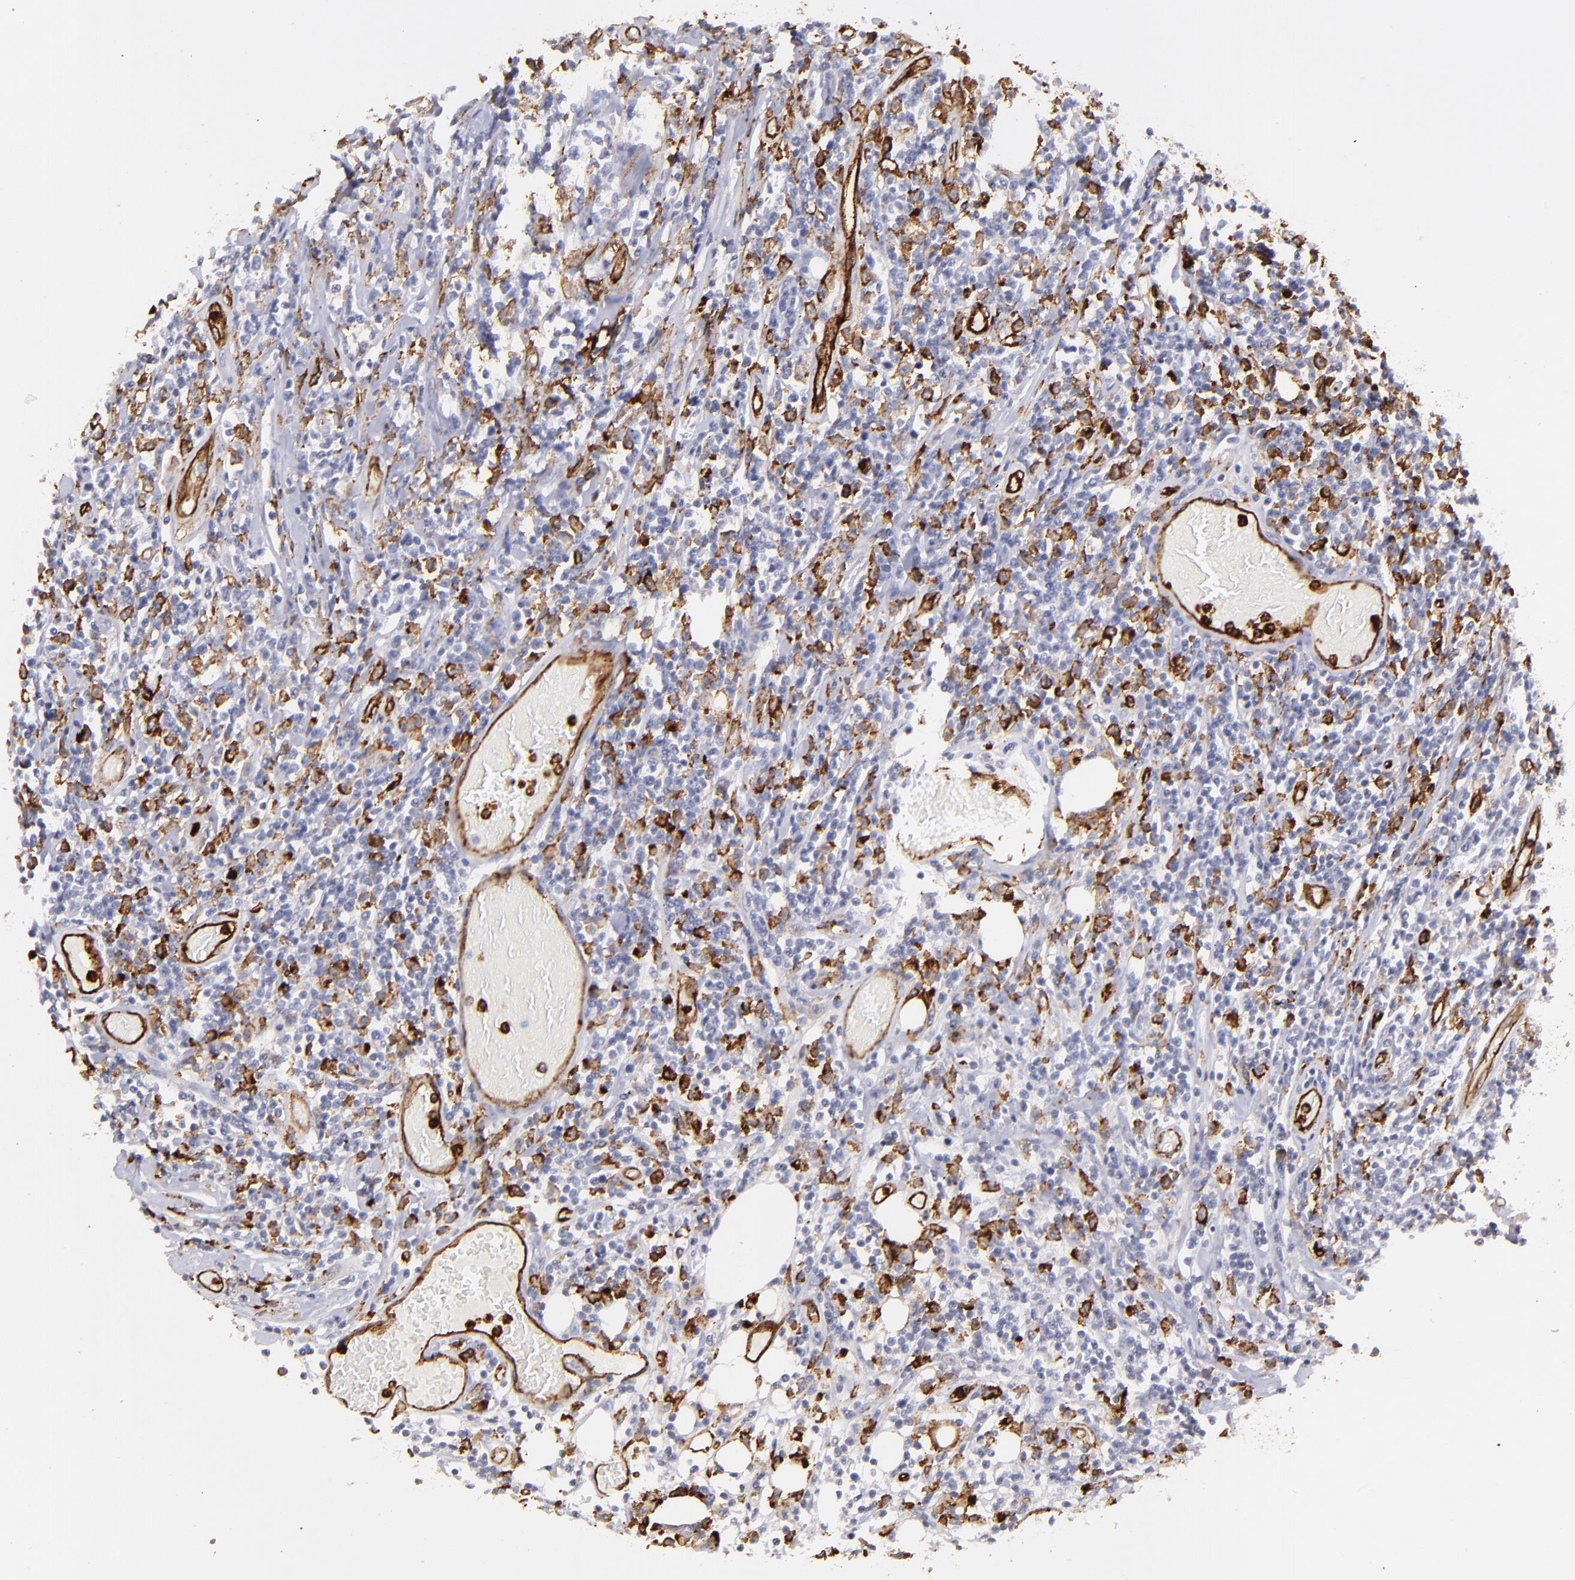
{"staining": {"intensity": "negative", "quantity": "none", "location": "none"}, "tissue": "lymphoma", "cell_type": "Tumor cells", "image_type": "cancer", "snomed": [{"axis": "morphology", "description": "Malignant lymphoma, non-Hodgkin's type, High grade"}, {"axis": "topography", "description": "Colon"}], "caption": "A high-resolution histopathology image shows immunohistochemistry staining of lymphoma, which shows no significant expression in tumor cells. (Brightfield microscopy of DAB (3,3'-diaminobenzidine) immunohistochemistry (IHC) at high magnification).", "gene": "DYSF", "patient": {"sex": "male", "age": 82}}